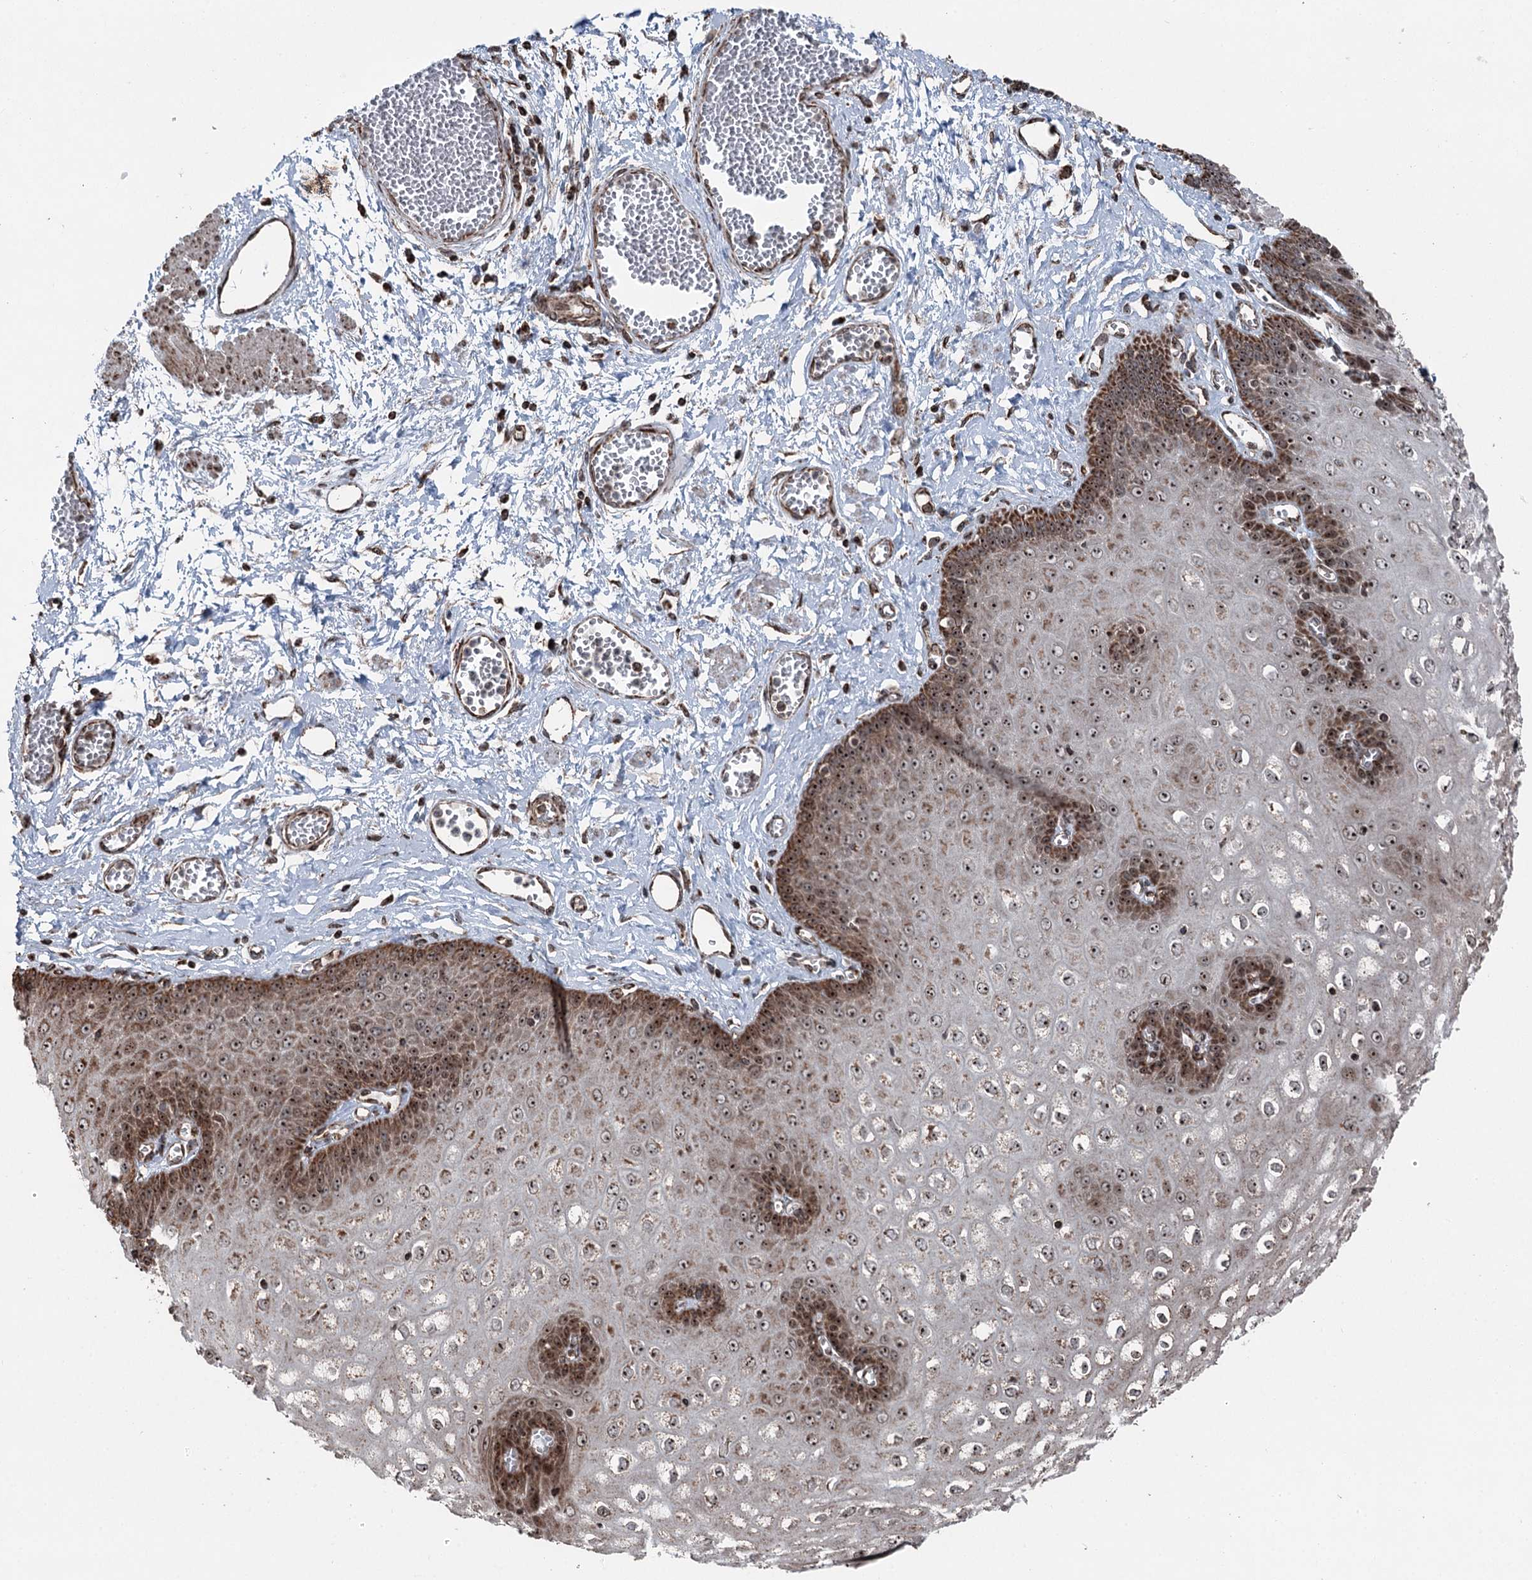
{"staining": {"intensity": "strong", "quantity": ">75%", "location": "cytoplasmic/membranous,nuclear"}, "tissue": "esophagus", "cell_type": "Squamous epithelial cells", "image_type": "normal", "snomed": [{"axis": "morphology", "description": "Normal tissue, NOS"}, {"axis": "topography", "description": "Esophagus"}], "caption": "IHC histopathology image of normal esophagus: human esophagus stained using IHC displays high levels of strong protein expression localized specifically in the cytoplasmic/membranous,nuclear of squamous epithelial cells, appearing as a cytoplasmic/membranous,nuclear brown color.", "gene": "STEEP1", "patient": {"sex": "male", "age": 60}}